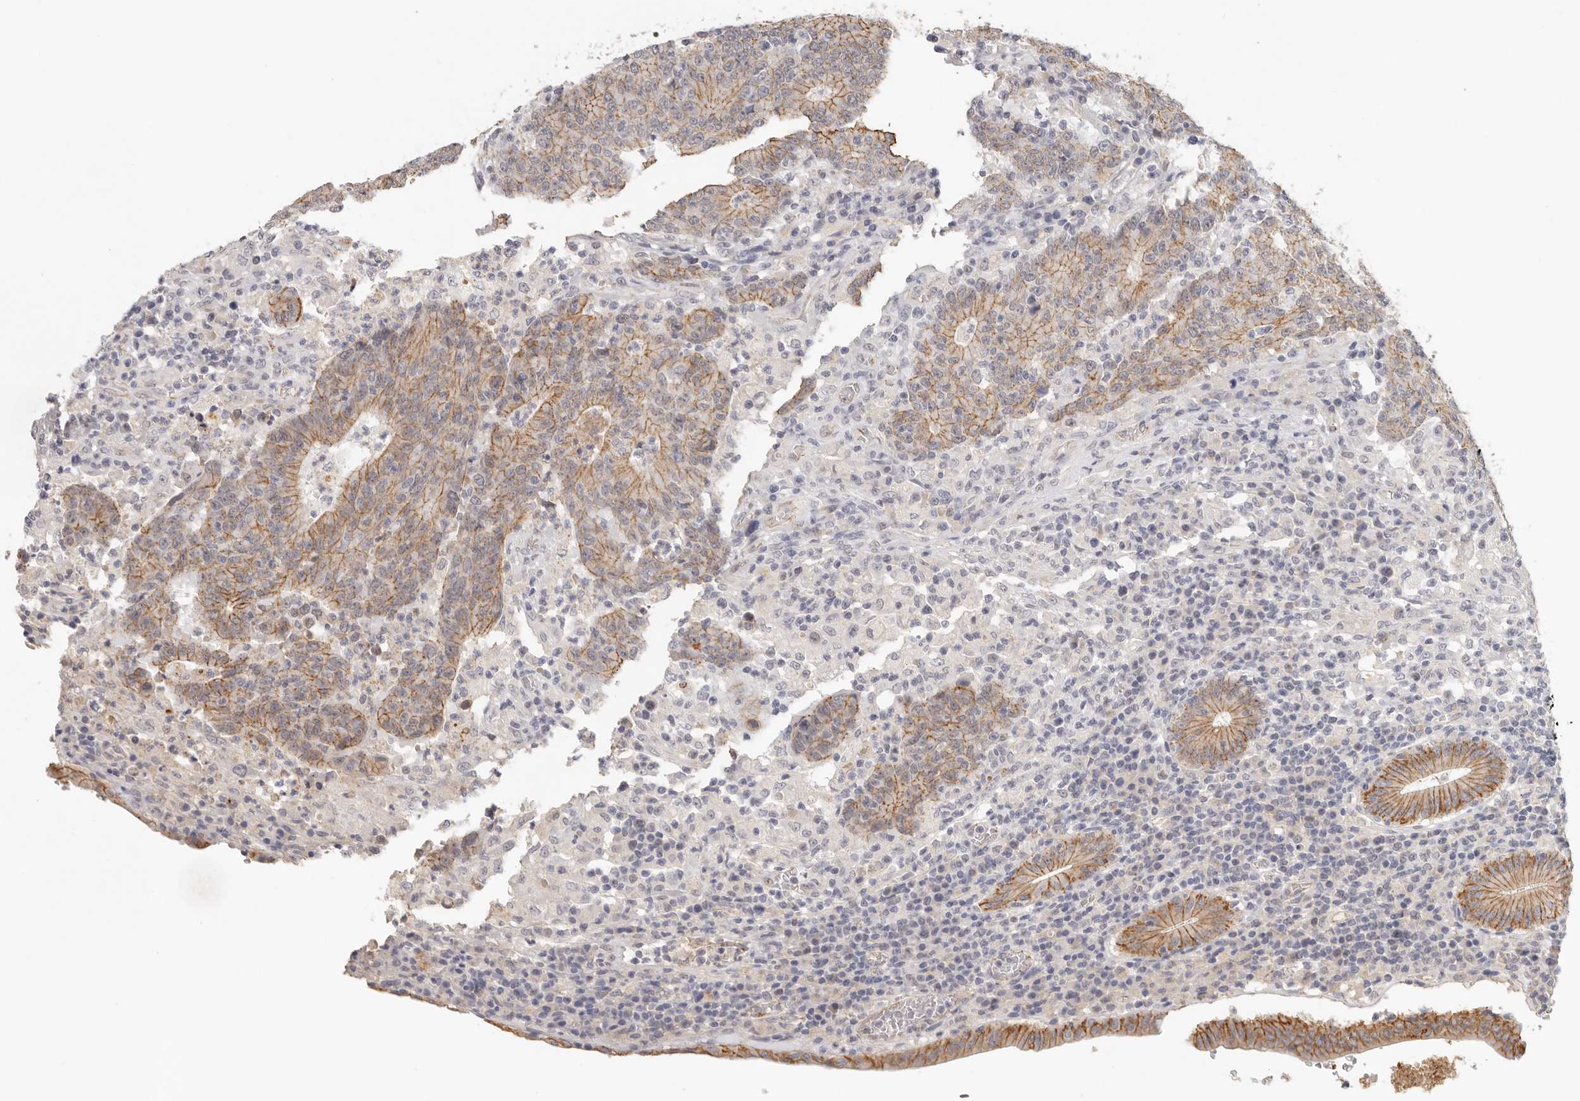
{"staining": {"intensity": "moderate", "quantity": ">75%", "location": "cytoplasmic/membranous"}, "tissue": "colorectal cancer", "cell_type": "Tumor cells", "image_type": "cancer", "snomed": [{"axis": "morphology", "description": "Adenocarcinoma, NOS"}, {"axis": "topography", "description": "Colon"}], "caption": "Tumor cells exhibit medium levels of moderate cytoplasmic/membranous expression in about >75% of cells in human colorectal cancer.", "gene": "ANXA9", "patient": {"sex": "female", "age": 75}}